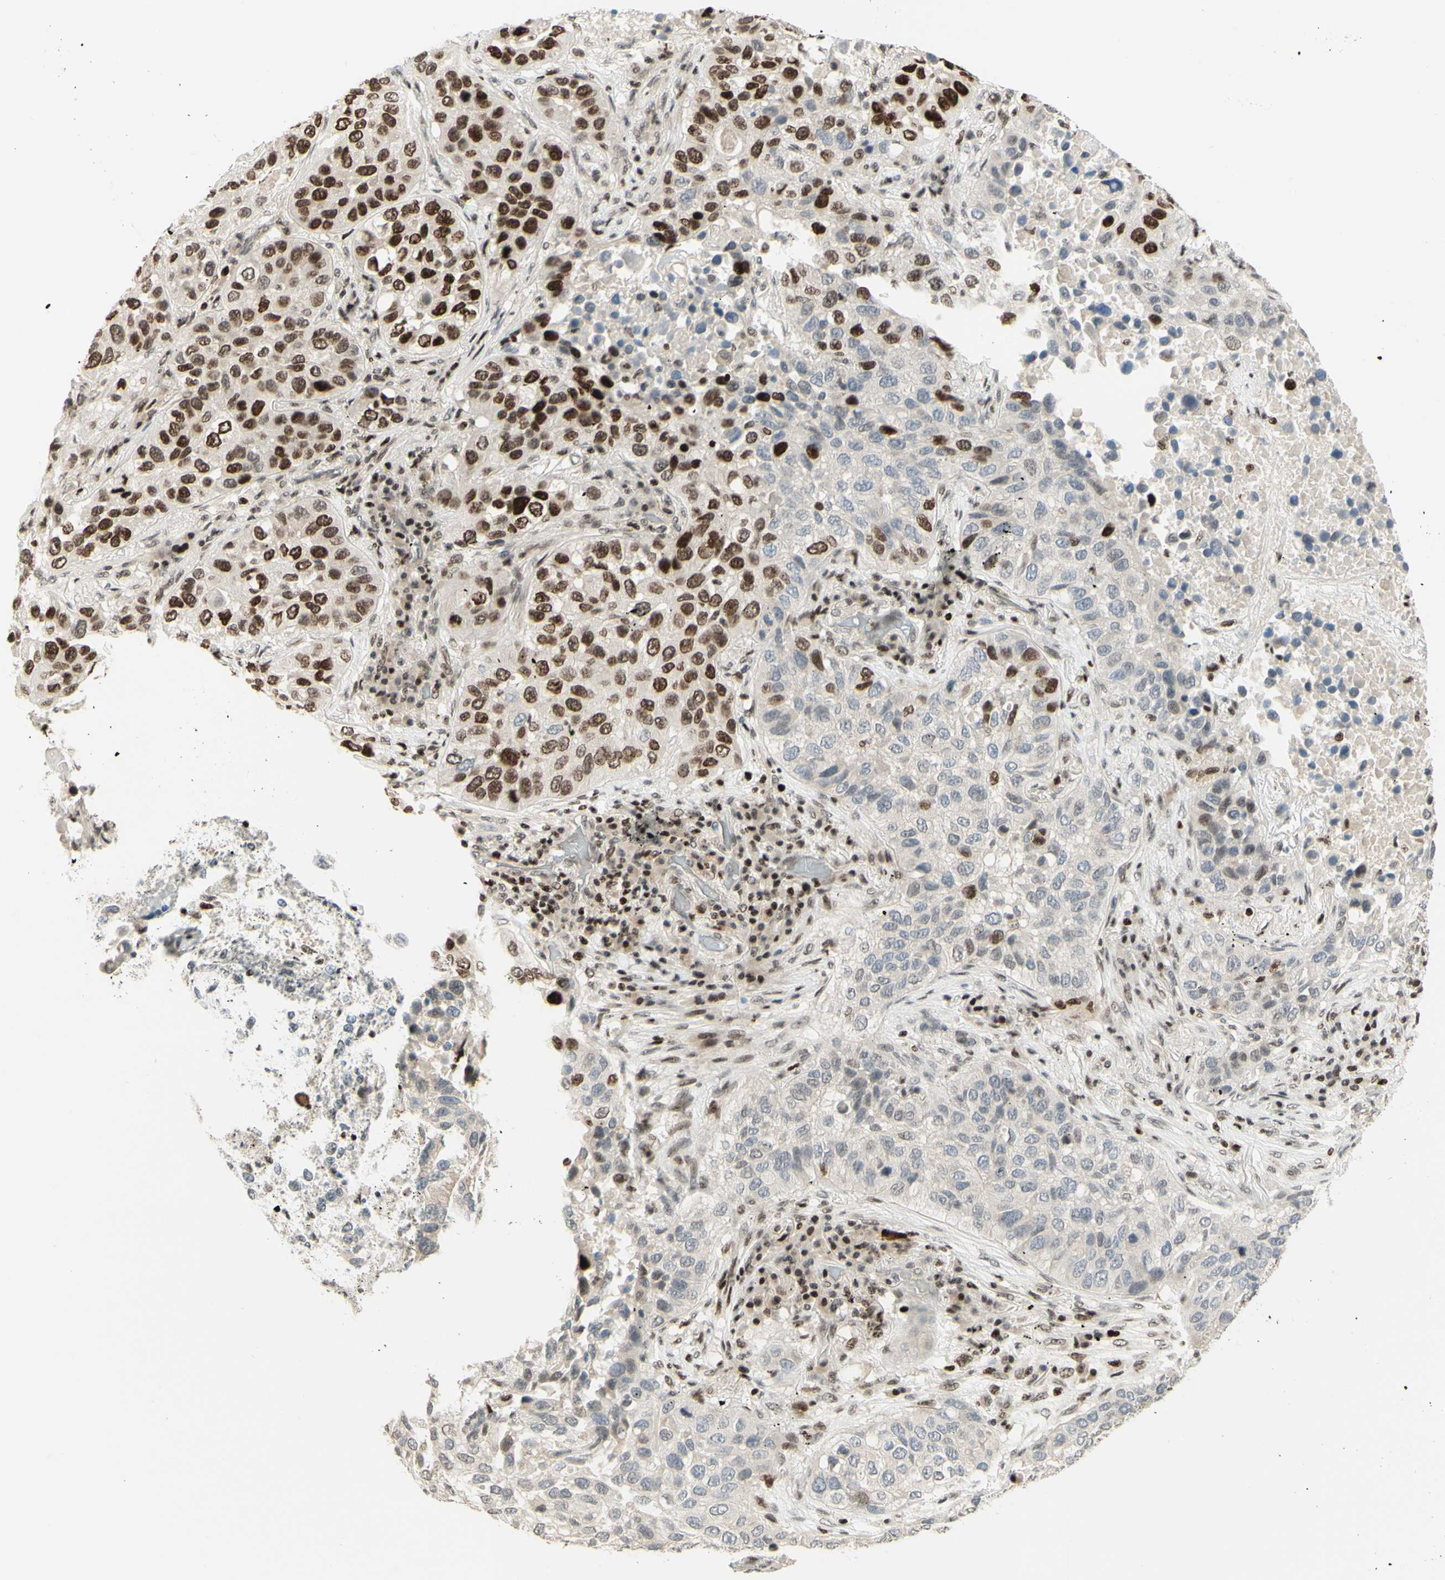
{"staining": {"intensity": "strong", "quantity": "<25%", "location": "cytoplasmic/membranous,nuclear"}, "tissue": "lung cancer", "cell_type": "Tumor cells", "image_type": "cancer", "snomed": [{"axis": "morphology", "description": "Squamous cell carcinoma, NOS"}, {"axis": "topography", "description": "Lung"}], "caption": "Human lung cancer (squamous cell carcinoma) stained for a protein (brown) demonstrates strong cytoplasmic/membranous and nuclear positive staining in about <25% of tumor cells.", "gene": "CDKL5", "patient": {"sex": "male", "age": 57}}